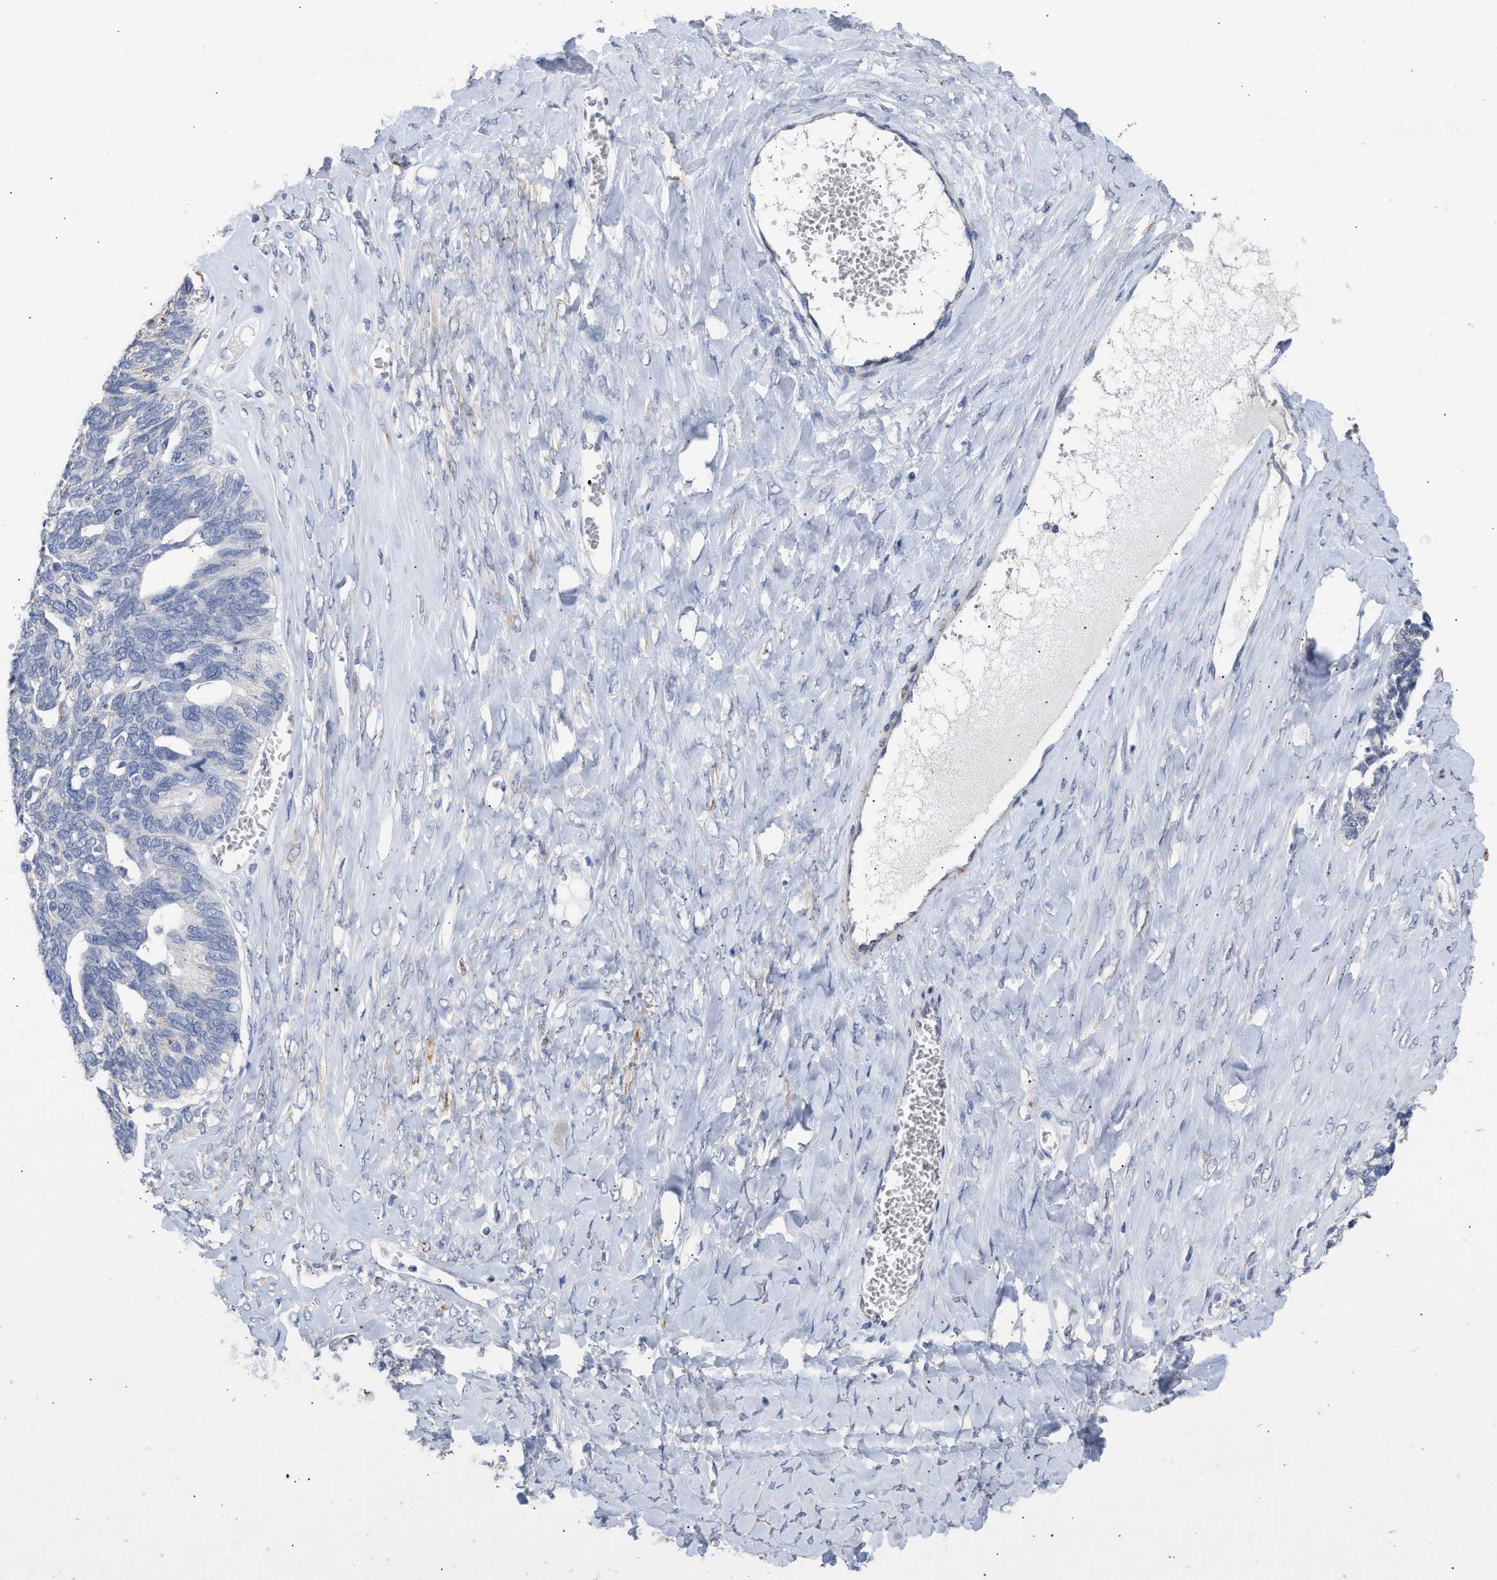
{"staining": {"intensity": "negative", "quantity": "none", "location": "none"}, "tissue": "ovarian cancer", "cell_type": "Tumor cells", "image_type": "cancer", "snomed": [{"axis": "morphology", "description": "Cystadenocarcinoma, serous, NOS"}, {"axis": "topography", "description": "Ovary"}], "caption": "Immunohistochemistry micrograph of human ovarian cancer (serous cystadenocarcinoma) stained for a protein (brown), which demonstrates no staining in tumor cells.", "gene": "SELENOM", "patient": {"sex": "female", "age": 79}}